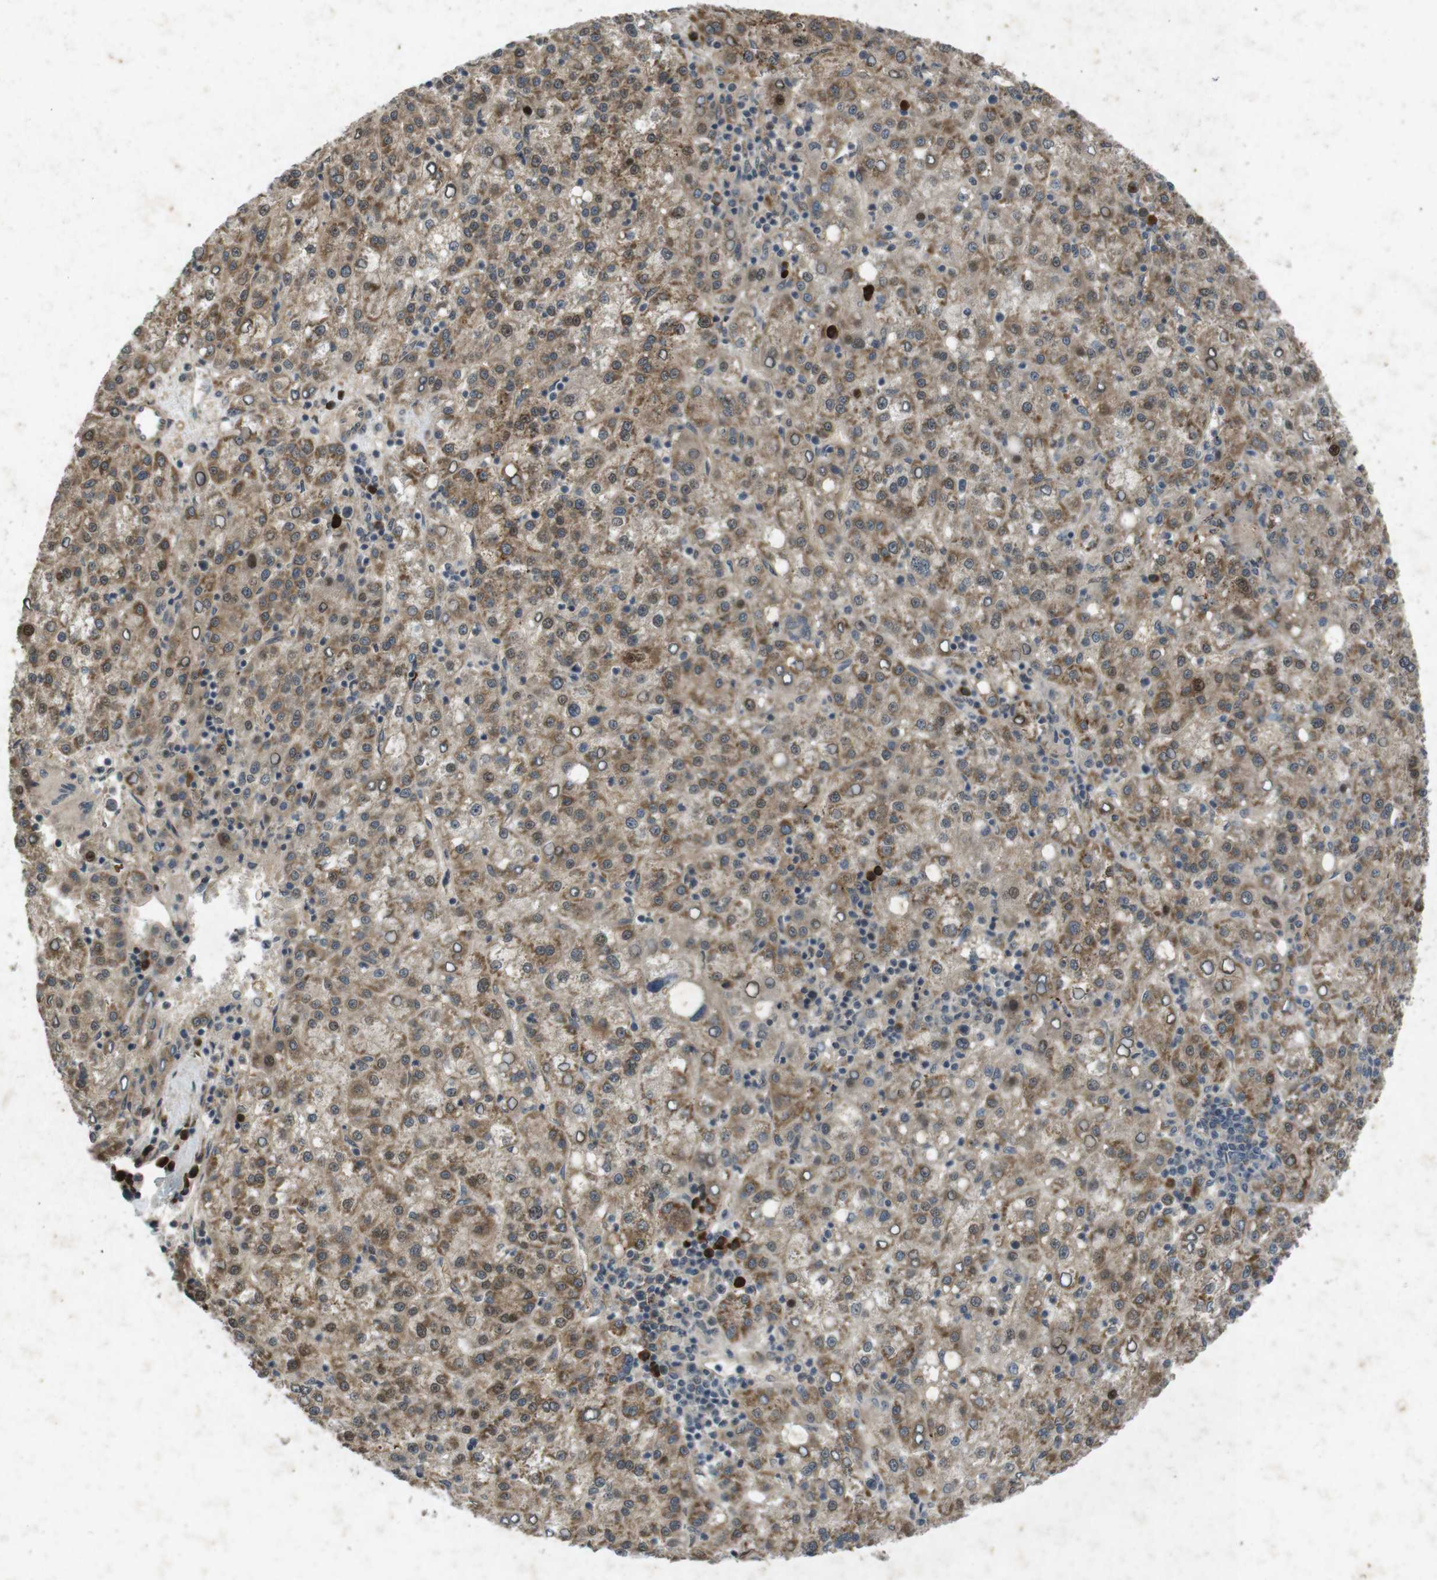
{"staining": {"intensity": "moderate", "quantity": ">75%", "location": "cytoplasmic/membranous"}, "tissue": "liver cancer", "cell_type": "Tumor cells", "image_type": "cancer", "snomed": [{"axis": "morphology", "description": "Carcinoma, Hepatocellular, NOS"}, {"axis": "topography", "description": "Liver"}], "caption": "Immunohistochemical staining of human liver cancer exhibits medium levels of moderate cytoplasmic/membranous protein positivity in about >75% of tumor cells.", "gene": "FLCN", "patient": {"sex": "female", "age": 58}}